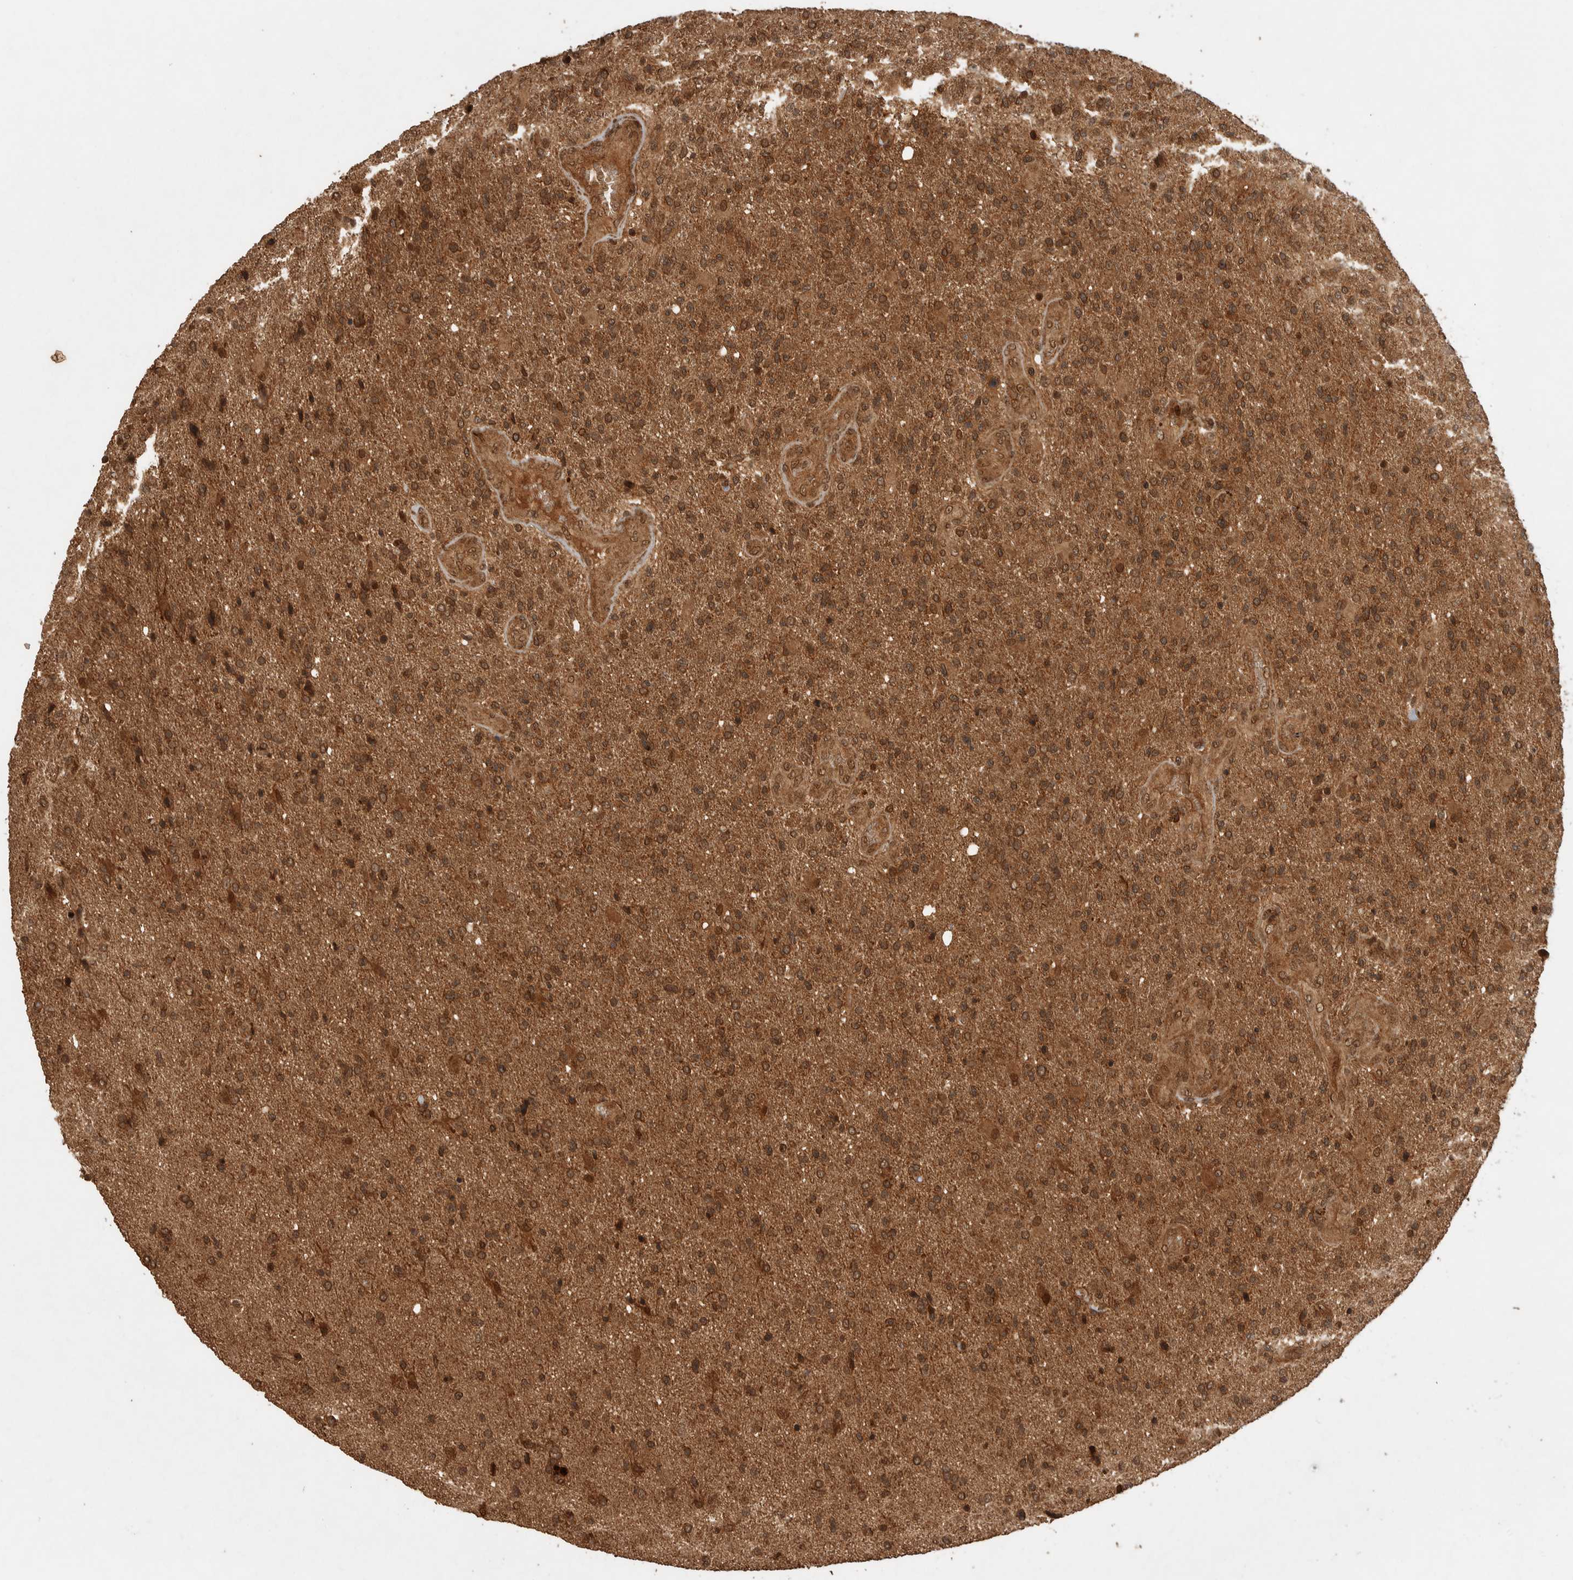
{"staining": {"intensity": "moderate", "quantity": ">75%", "location": "cytoplasmic/membranous"}, "tissue": "glioma", "cell_type": "Tumor cells", "image_type": "cancer", "snomed": [{"axis": "morphology", "description": "Glioma, malignant, High grade"}, {"axis": "topography", "description": "Brain"}], "caption": "The image exhibits staining of glioma, revealing moderate cytoplasmic/membranous protein expression (brown color) within tumor cells.", "gene": "CNTROB", "patient": {"sex": "male", "age": 72}}